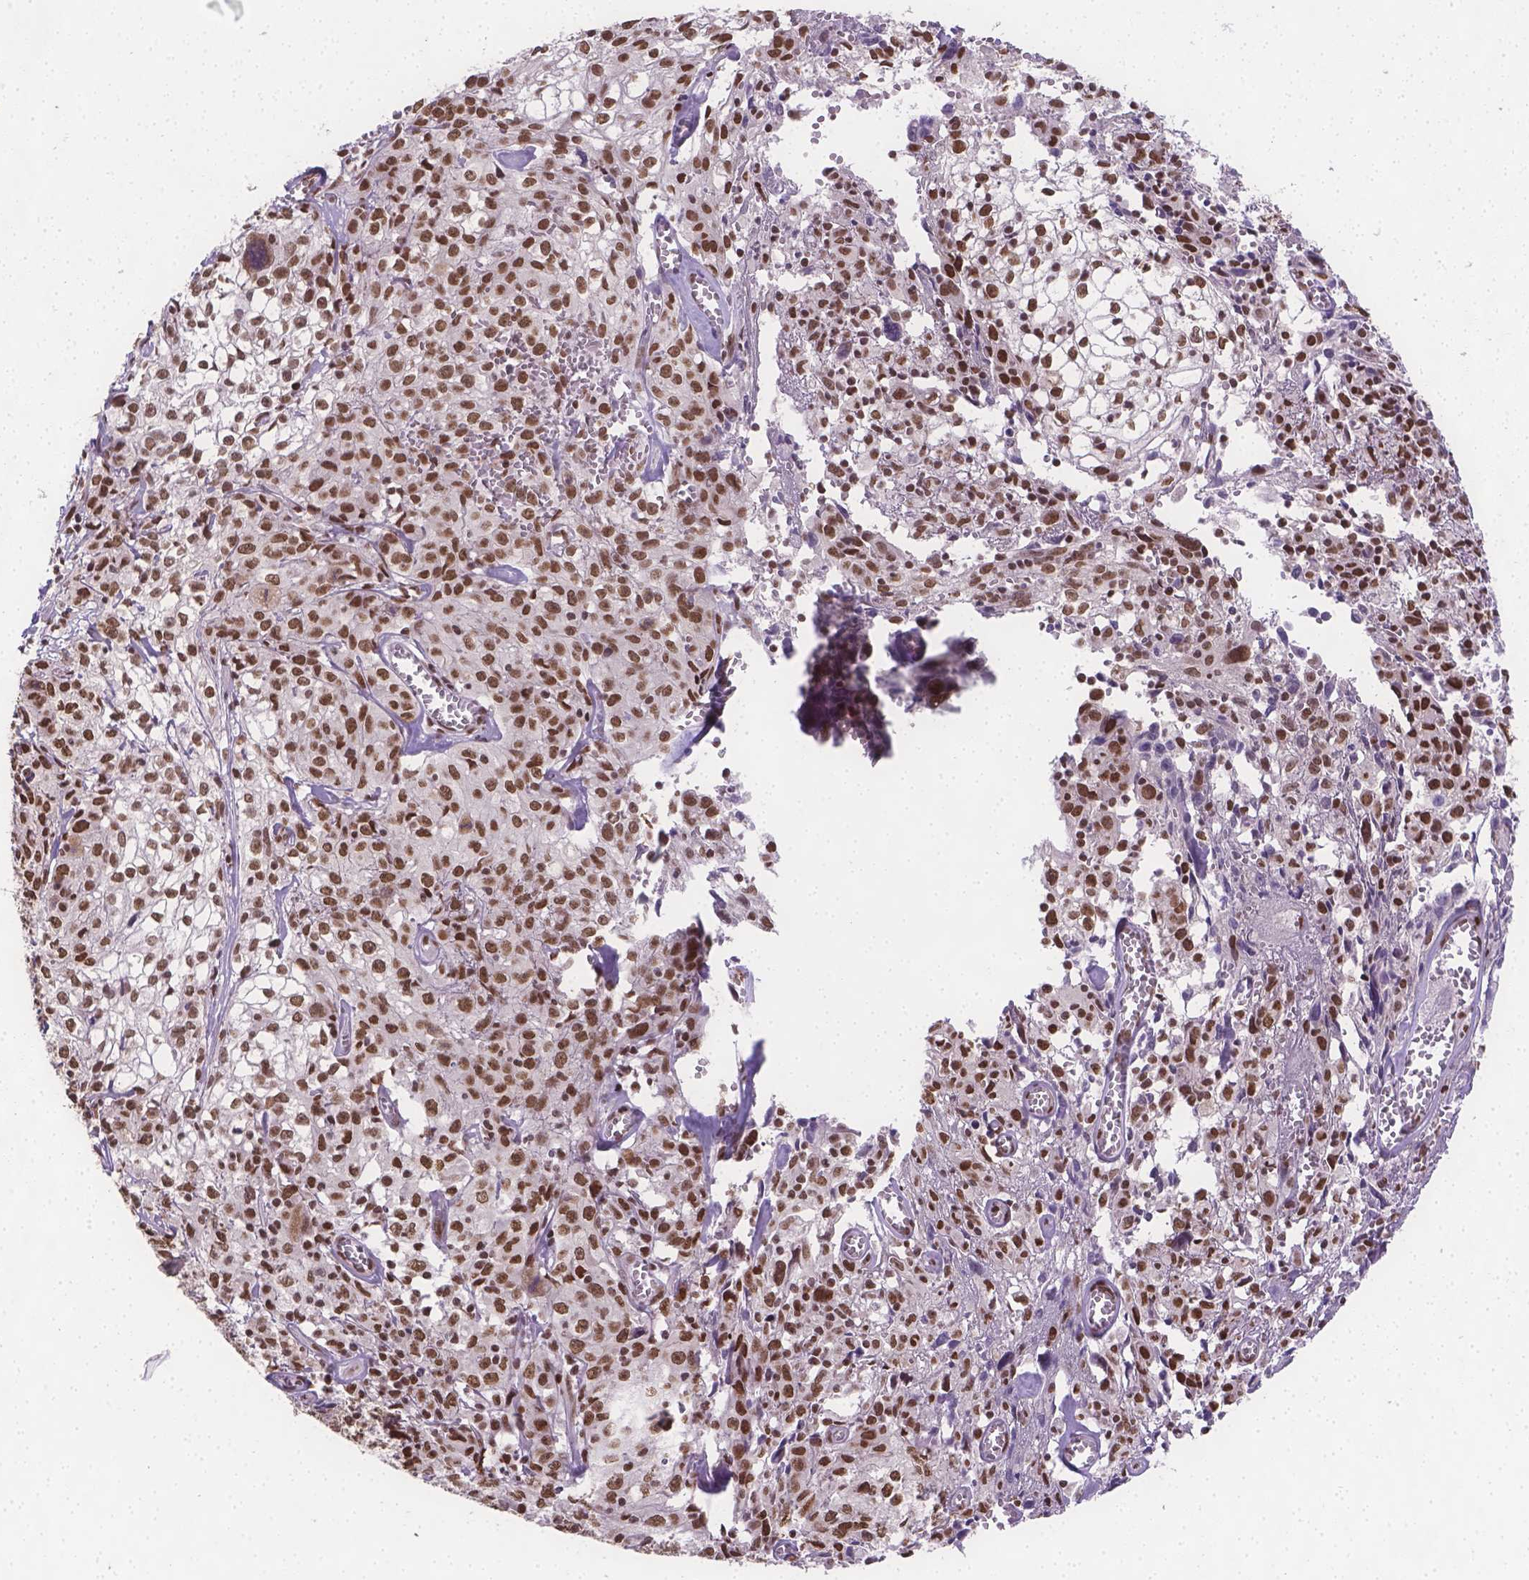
{"staining": {"intensity": "moderate", "quantity": ">75%", "location": "nuclear"}, "tissue": "cervical cancer", "cell_type": "Tumor cells", "image_type": "cancer", "snomed": [{"axis": "morphology", "description": "Squamous cell carcinoma, NOS"}, {"axis": "topography", "description": "Cervix"}], "caption": "Immunohistochemistry (DAB (3,3'-diaminobenzidine)) staining of cervical squamous cell carcinoma shows moderate nuclear protein expression in approximately >75% of tumor cells. (DAB (3,3'-diaminobenzidine) IHC, brown staining for protein, blue staining for nuclei).", "gene": "FANCE", "patient": {"sex": "female", "age": 85}}